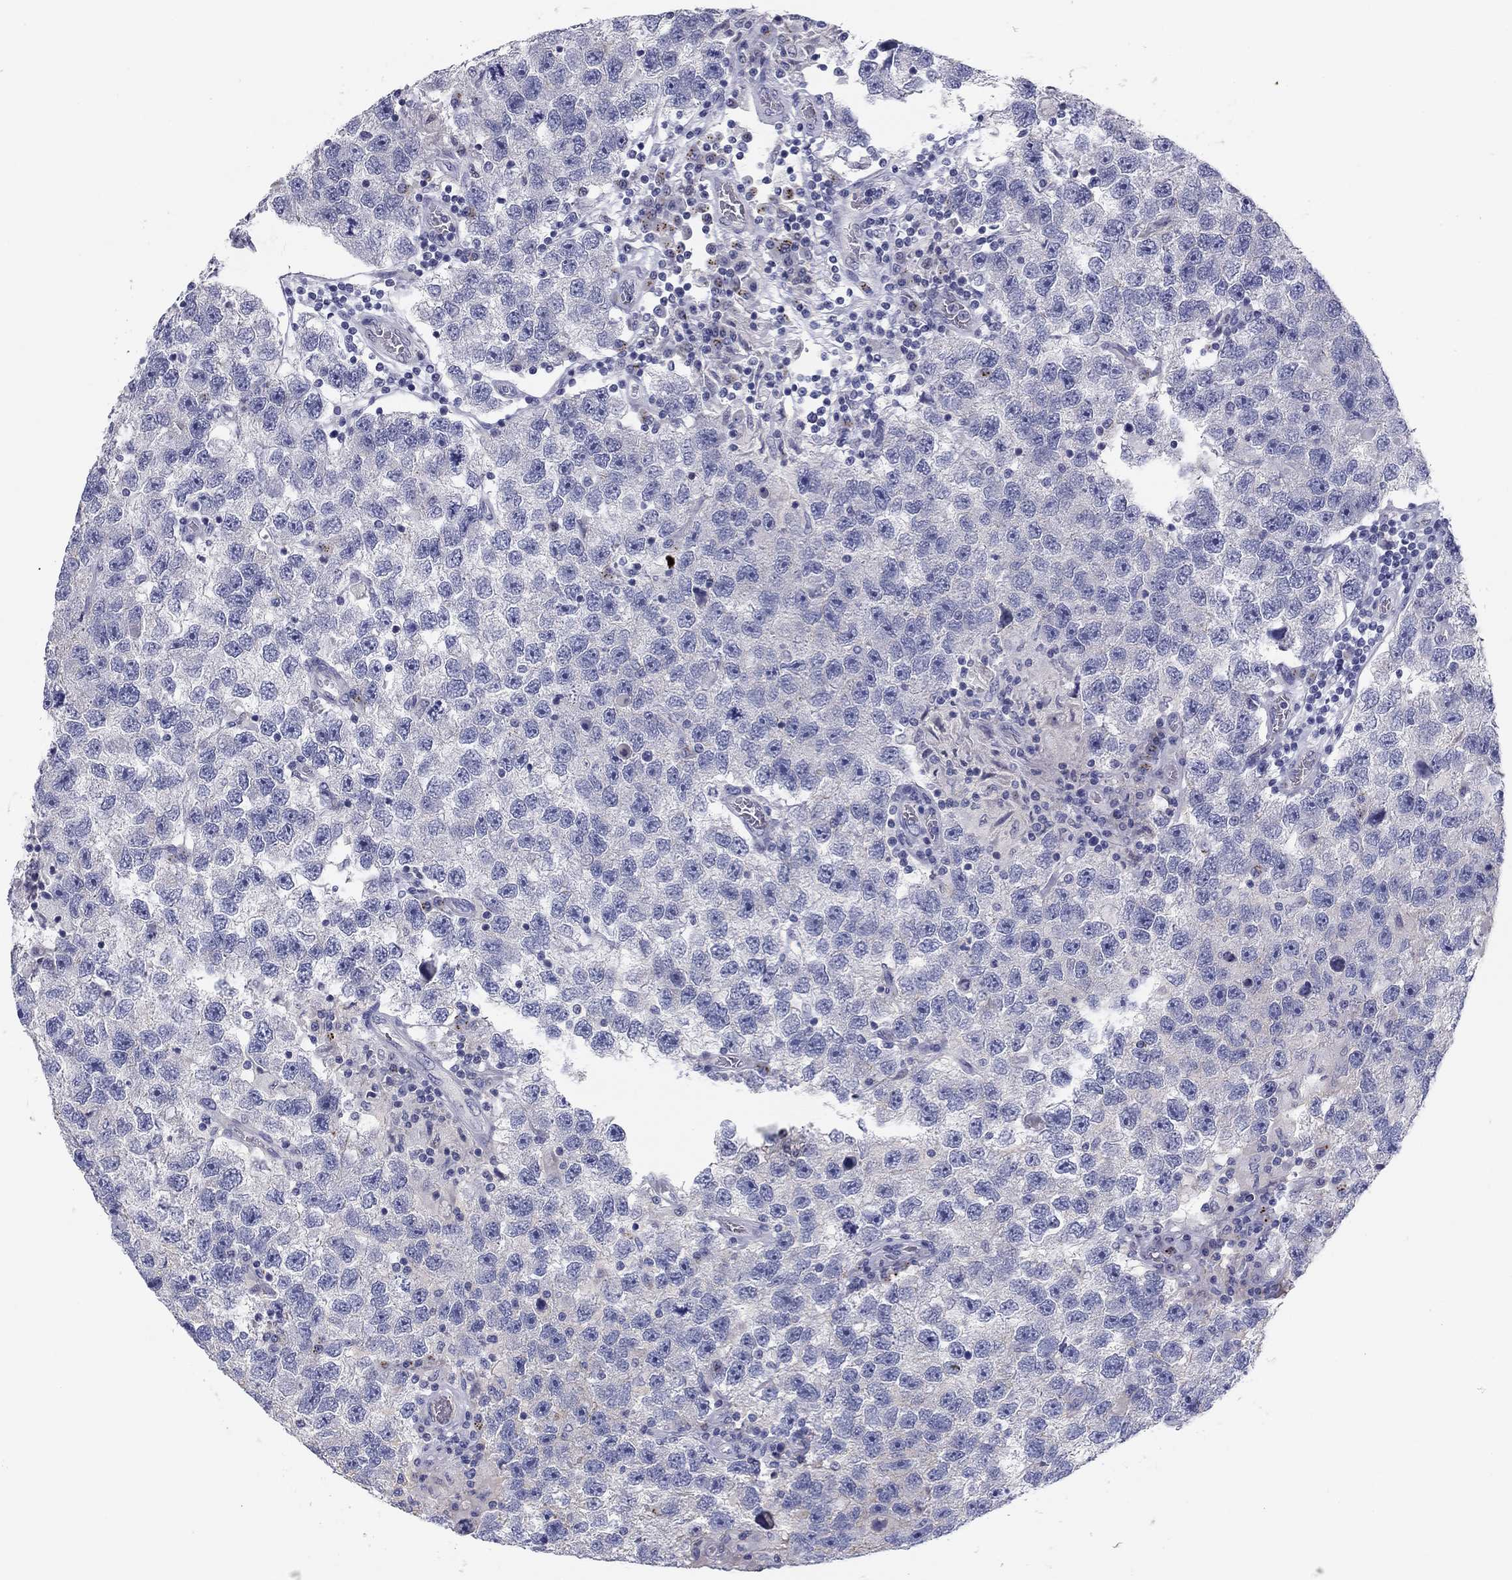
{"staining": {"intensity": "negative", "quantity": "none", "location": "none"}, "tissue": "testis cancer", "cell_type": "Tumor cells", "image_type": "cancer", "snomed": [{"axis": "morphology", "description": "Seminoma, NOS"}, {"axis": "topography", "description": "Testis"}], "caption": "High magnification brightfield microscopy of testis cancer (seminoma) stained with DAB (brown) and counterstained with hematoxylin (blue): tumor cells show no significant positivity.", "gene": "SEPTIN3", "patient": {"sex": "male", "age": 26}}